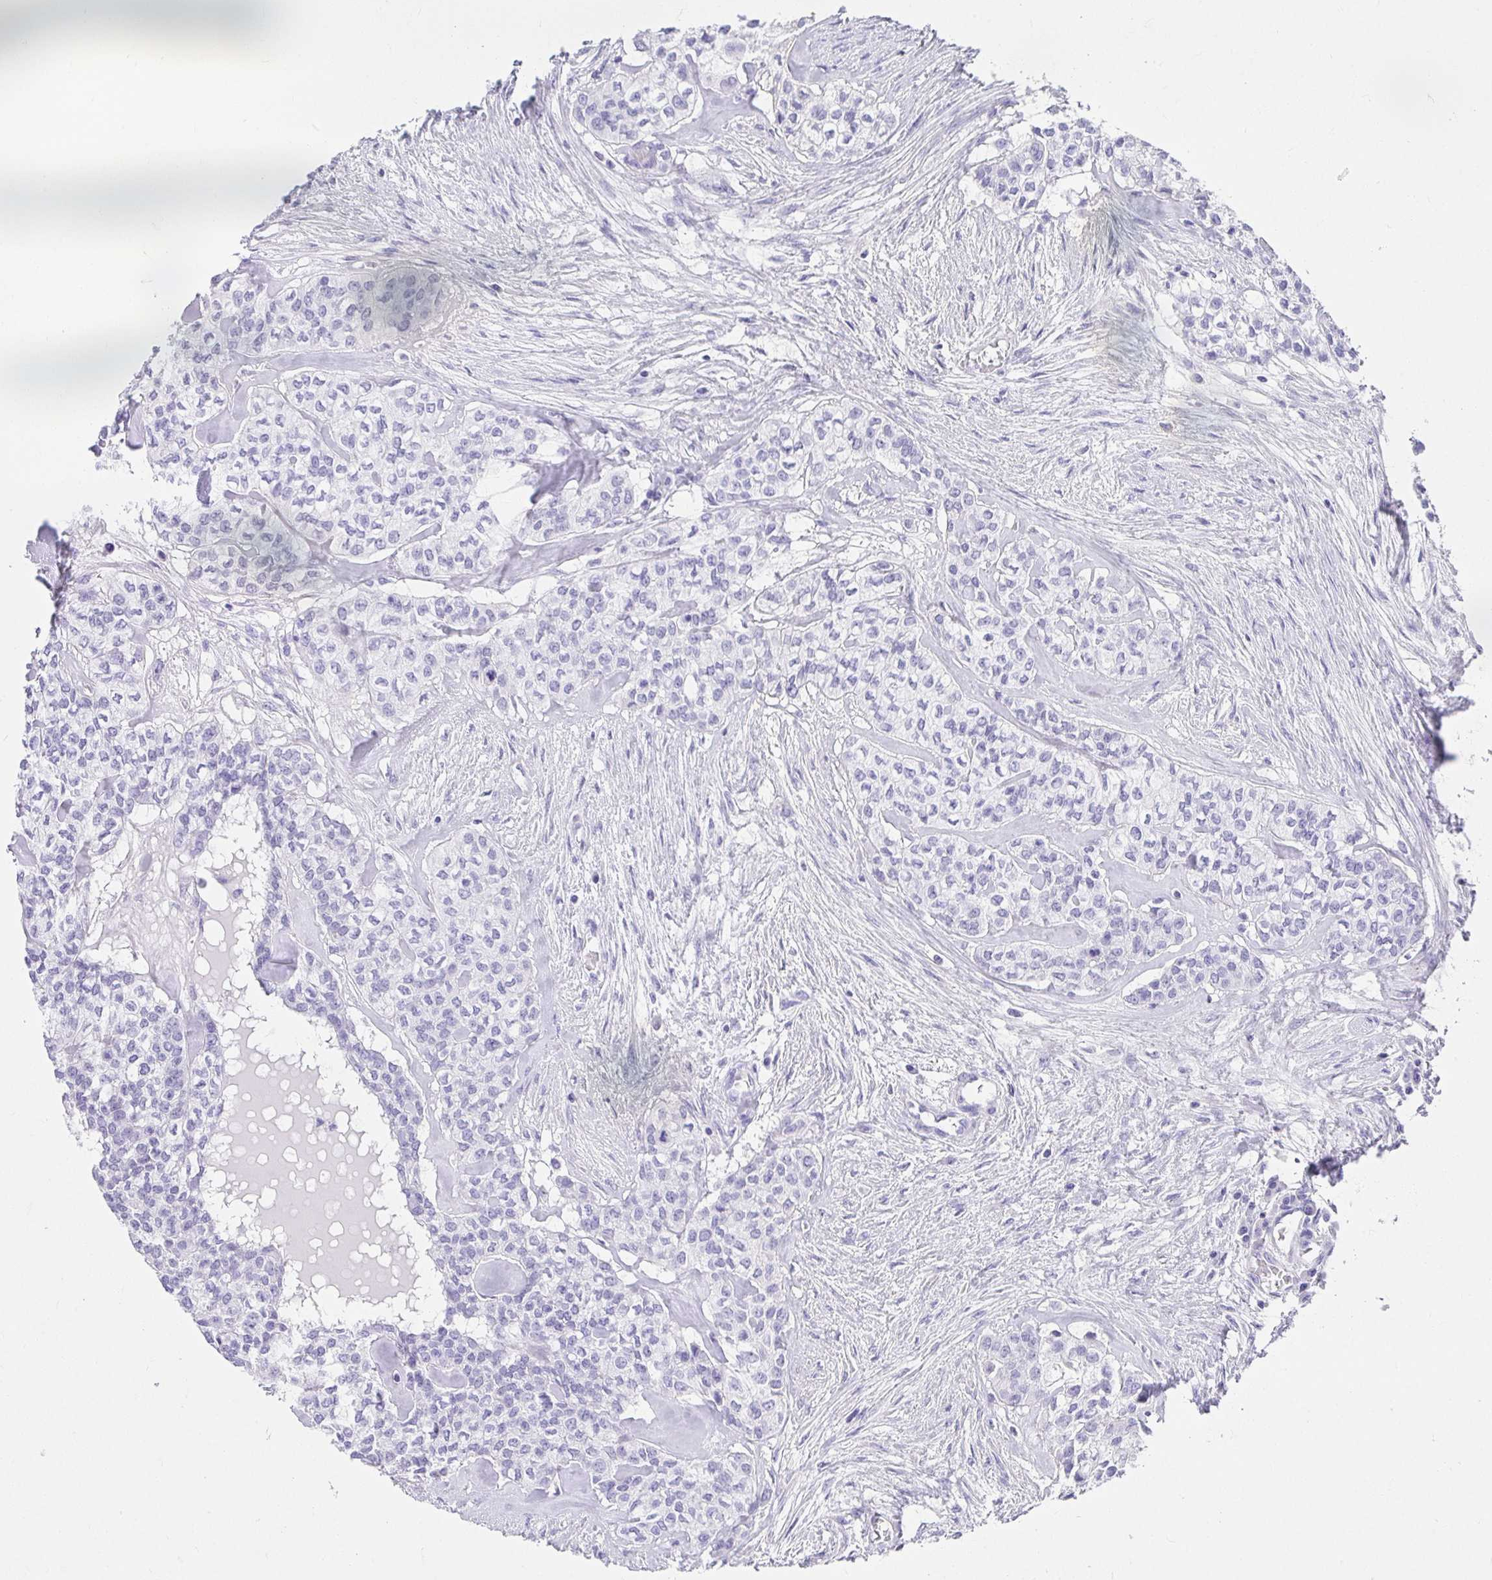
{"staining": {"intensity": "negative", "quantity": "none", "location": "none"}, "tissue": "head and neck cancer", "cell_type": "Tumor cells", "image_type": "cancer", "snomed": [{"axis": "morphology", "description": "Adenocarcinoma, NOS"}, {"axis": "topography", "description": "Head-Neck"}], "caption": "This is an immunohistochemistry photomicrograph of head and neck cancer (adenocarcinoma). There is no expression in tumor cells.", "gene": "CHAT", "patient": {"sex": "male", "age": 81}}